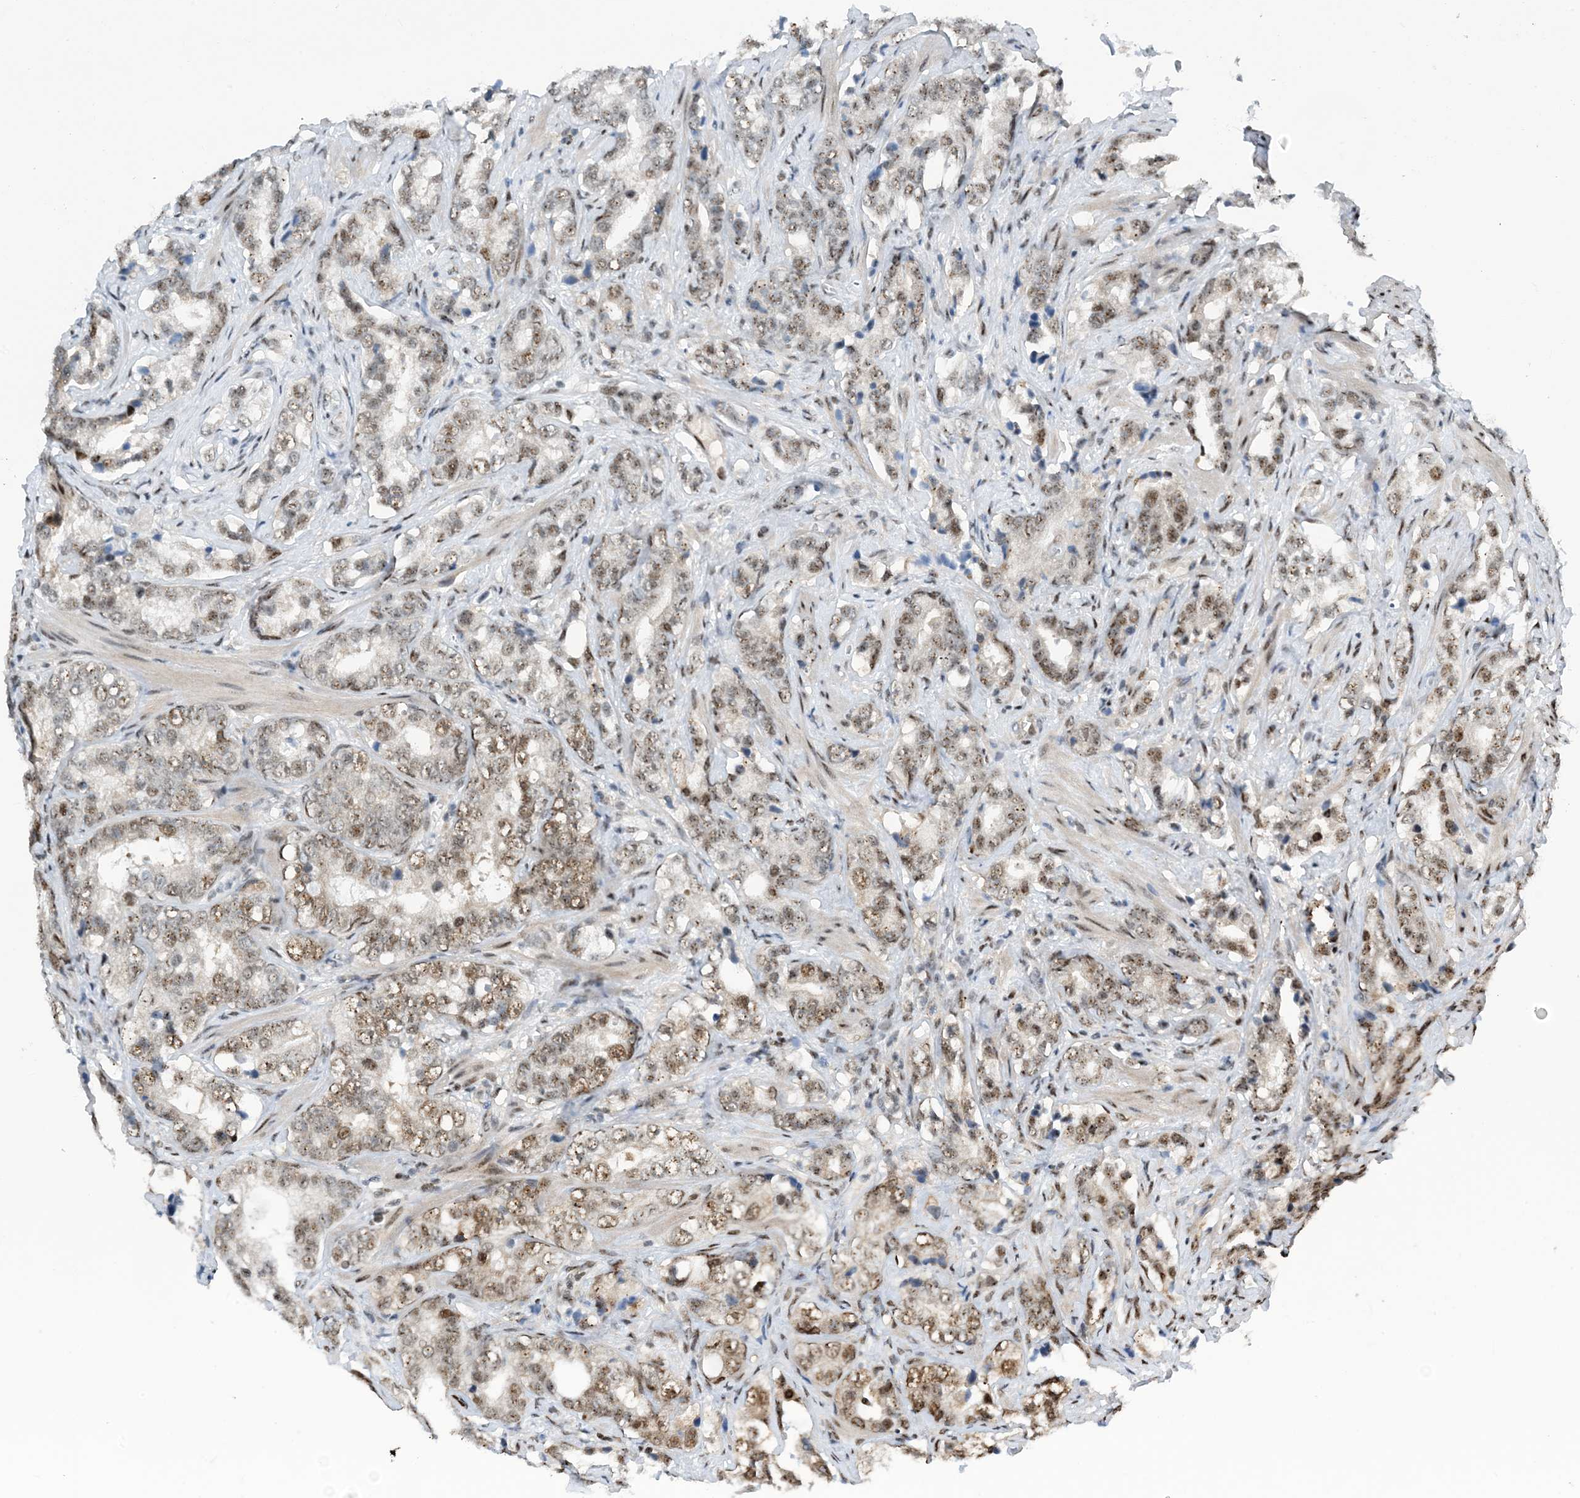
{"staining": {"intensity": "moderate", "quantity": ">75%", "location": "nuclear"}, "tissue": "prostate cancer", "cell_type": "Tumor cells", "image_type": "cancer", "snomed": [{"axis": "morphology", "description": "Adenocarcinoma, High grade"}, {"axis": "topography", "description": "Prostate"}], "caption": "Moderate nuclear protein expression is seen in about >75% of tumor cells in prostate high-grade adenocarcinoma.", "gene": "HEMK1", "patient": {"sex": "male", "age": 62}}